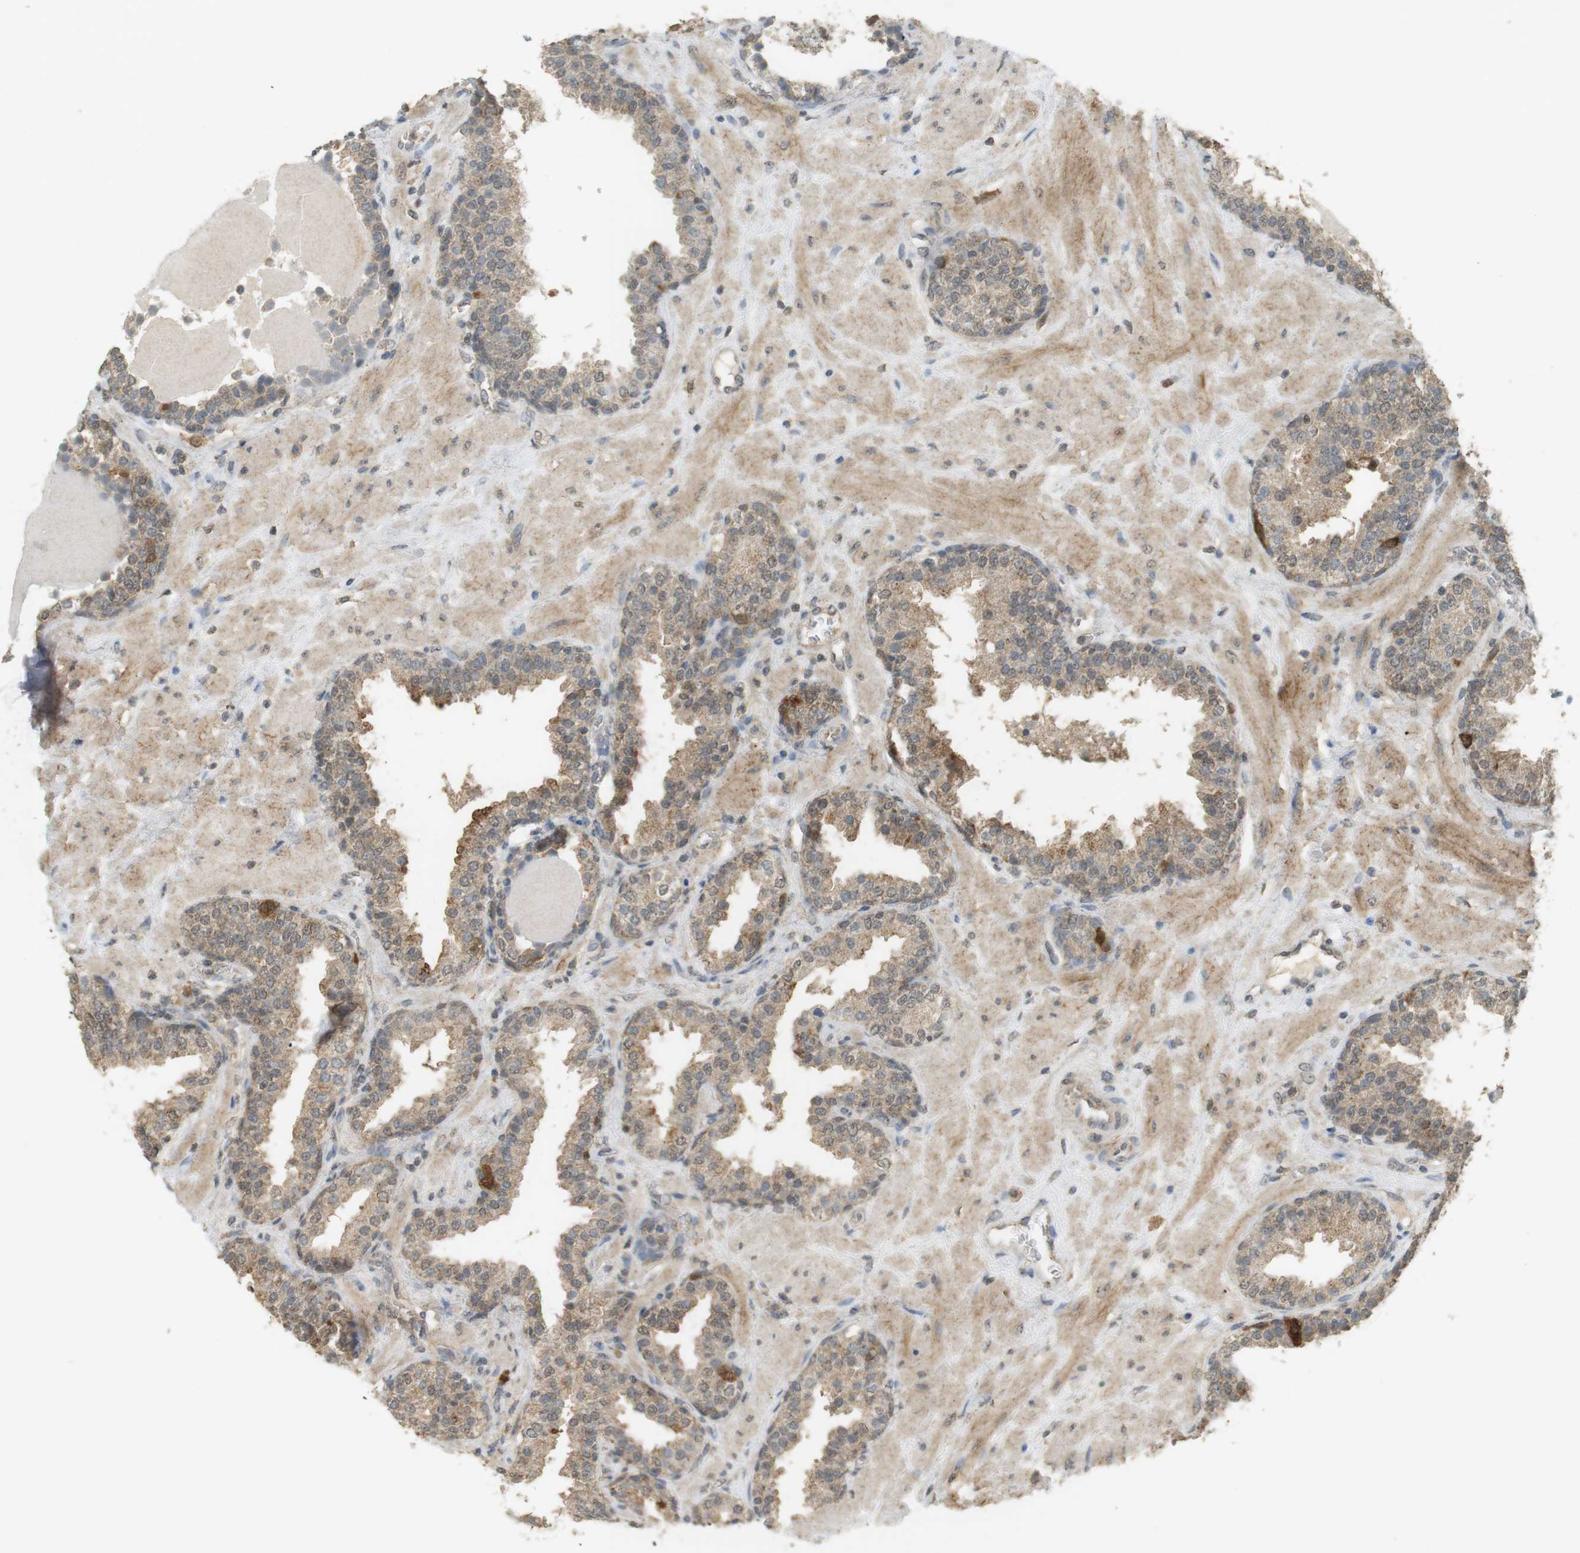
{"staining": {"intensity": "strong", "quantity": "<25%", "location": "cytoplasmic/membranous"}, "tissue": "prostate", "cell_type": "Glandular cells", "image_type": "normal", "snomed": [{"axis": "morphology", "description": "Normal tissue, NOS"}, {"axis": "topography", "description": "Prostate"}], "caption": "IHC image of benign human prostate stained for a protein (brown), which exhibits medium levels of strong cytoplasmic/membranous expression in about <25% of glandular cells.", "gene": "TTK", "patient": {"sex": "male", "age": 51}}